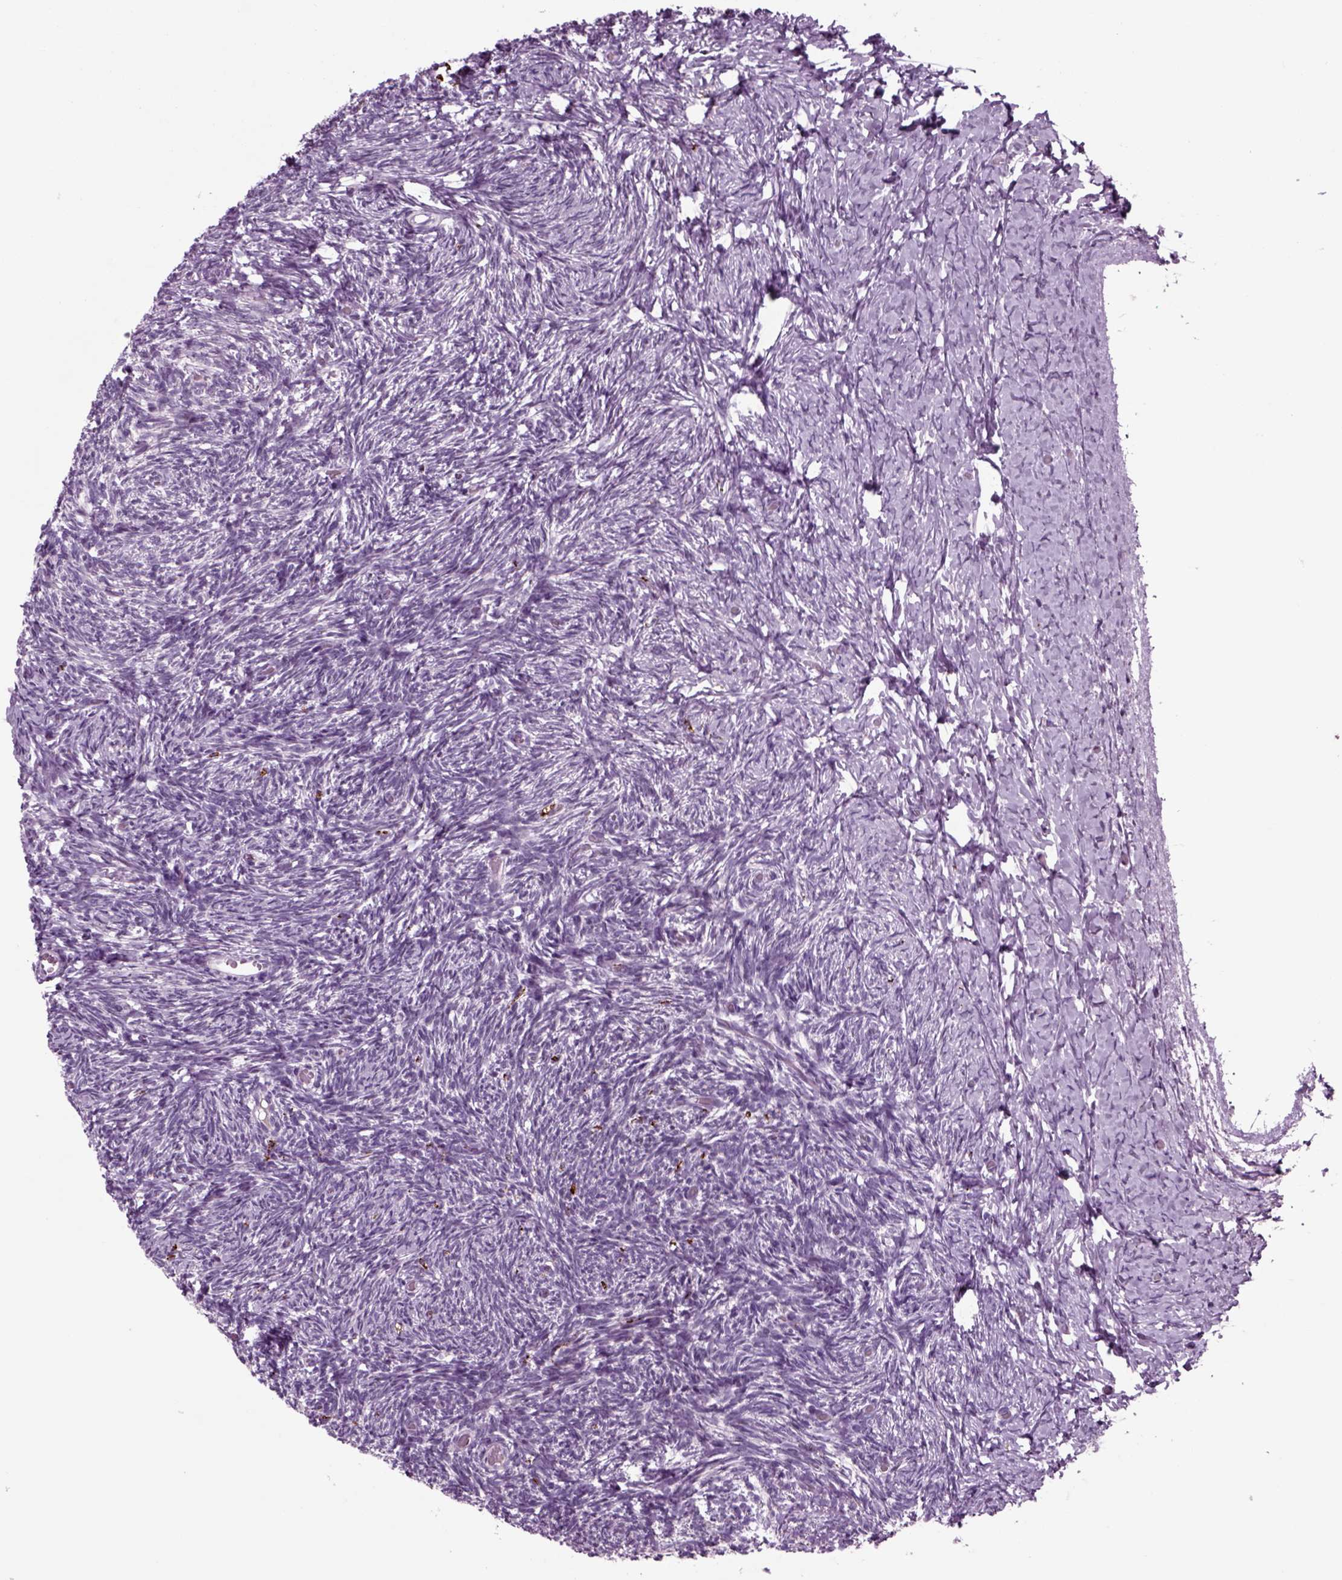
{"staining": {"intensity": "negative", "quantity": "none", "location": "none"}, "tissue": "ovary", "cell_type": "Follicle cells", "image_type": "normal", "snomed": [{"axis": "morphology", "description": "Normal tissue, NOS"}, {"axis": "topography", "description": "Ovary"}], "caption": "Follicle cells show no significant expression in normal ovary.", "gene": "CHGB", "patient": {"sex": "female", "age": 39}}